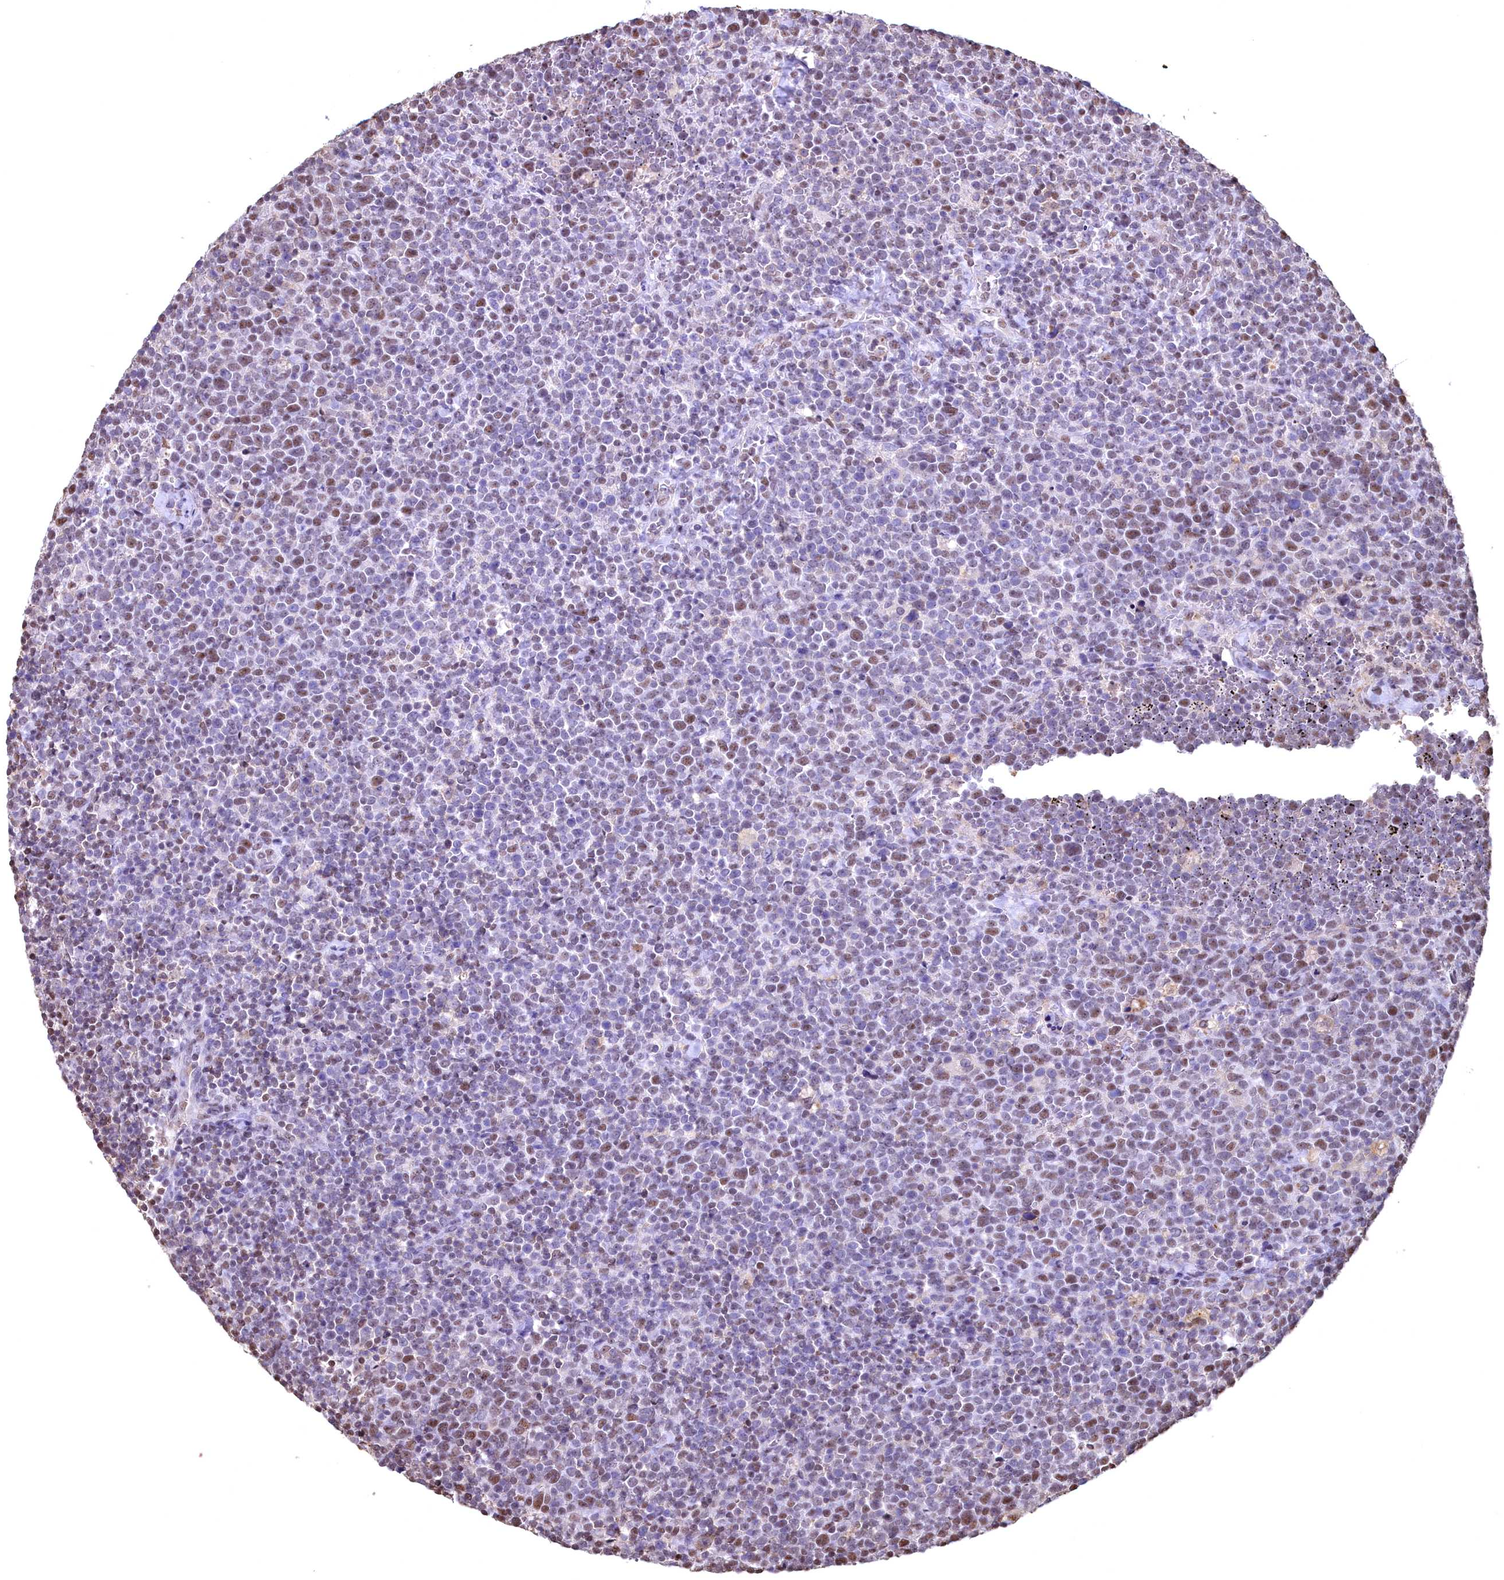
{"staining": {"intensity": "negative", "quantity": "none", "location": "none"}, "tissue": "lymphoma", "cell_type": "Tumor cells", "image_type": "cancer", "snomed": [{"axis": "morphology", "description": "Malignant lymphoma, non-Hodgkin's type, High grade"}, {"axis": "topography", "description": "Lymph node"}], "caption": "Immunohistochemical staining of human high-grade malignant lymphoma, non-Hodgkin's type reveals no significant expression in tumor cells. (DAB (3,3'-diaminobenzidine) immunohistochemistry, high magnification).", "gene": "GAPDH", "patient": {"sex": "male", "age": 61}}